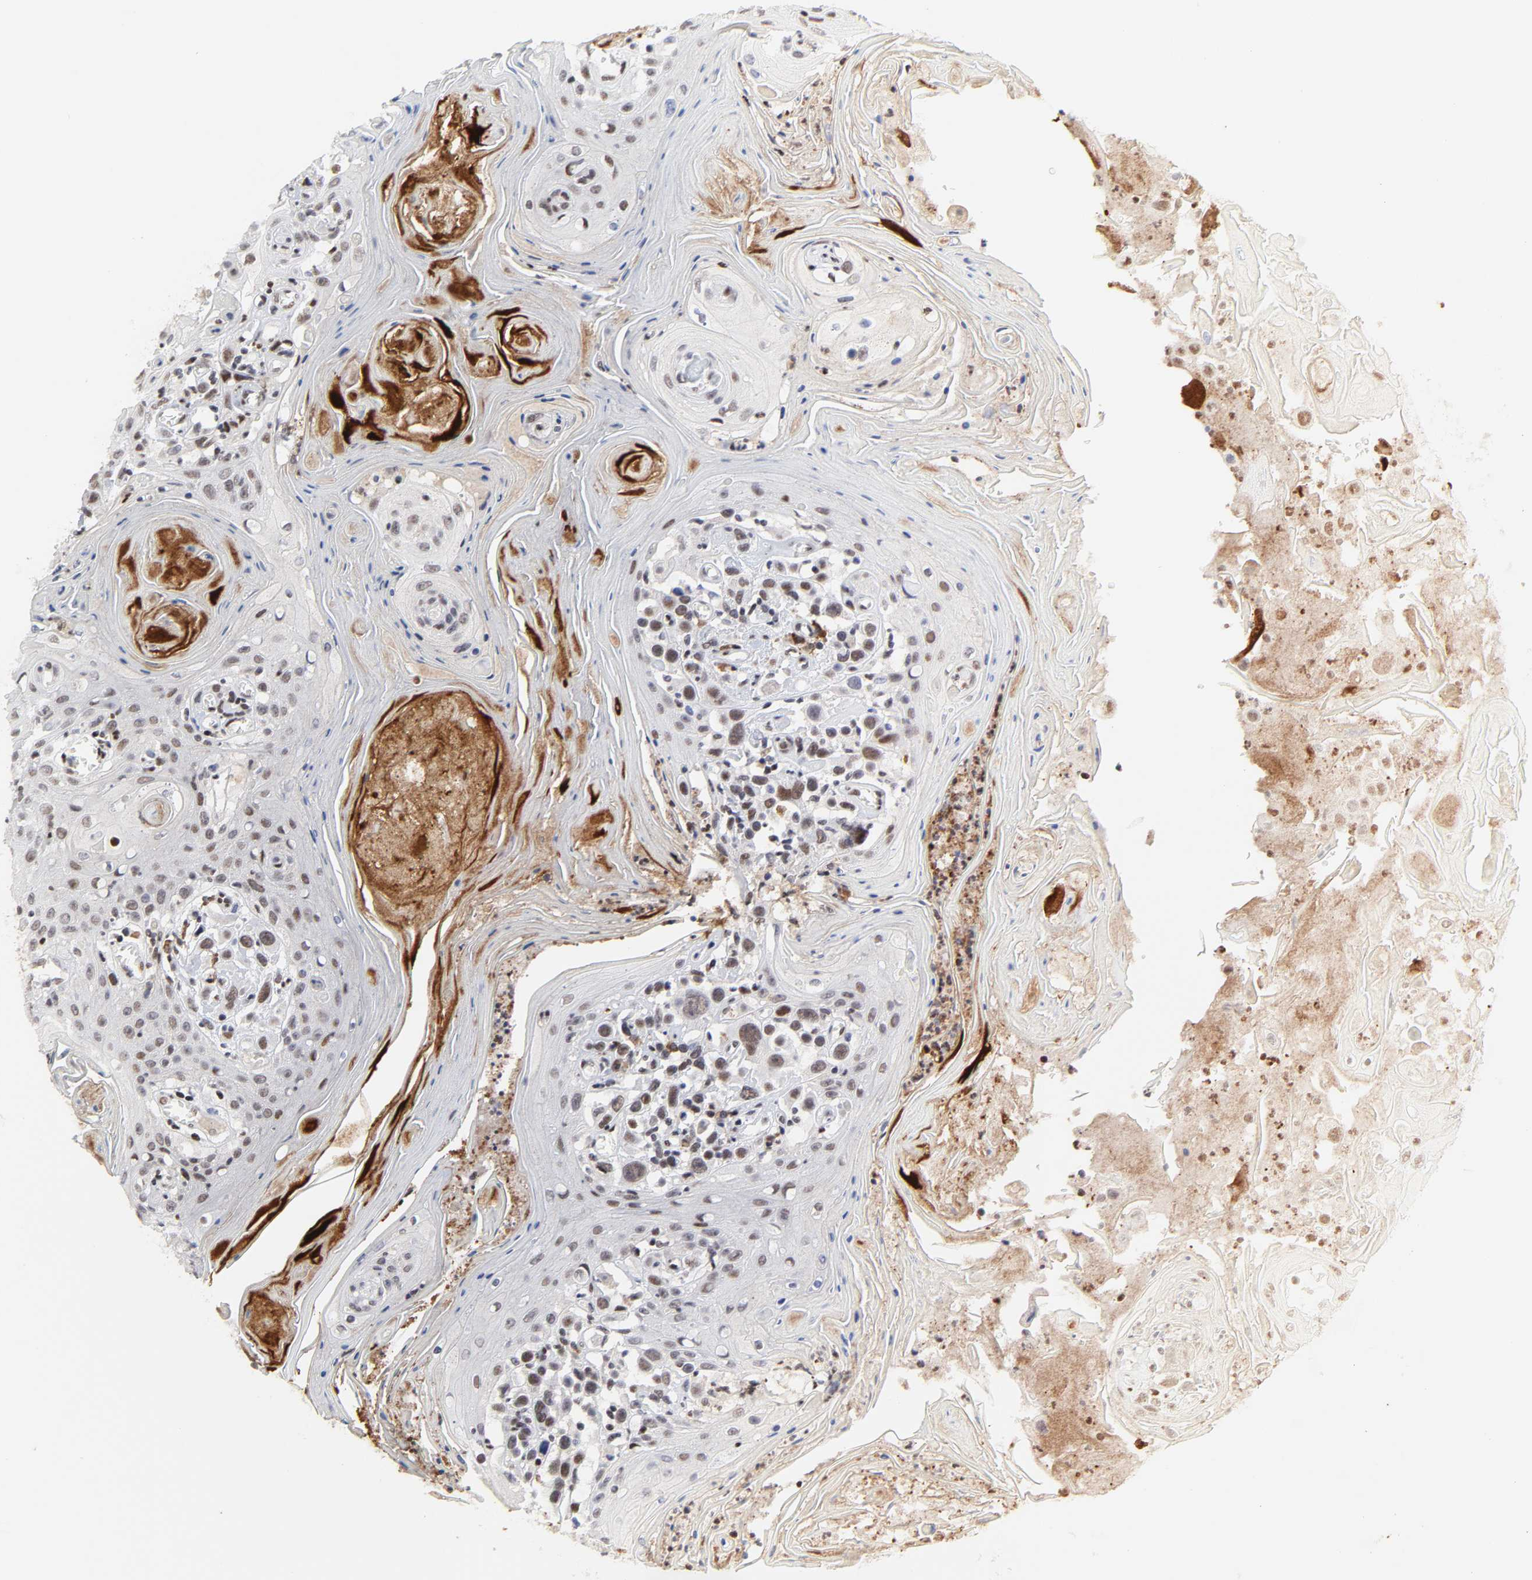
{"staining": {"intensity": "moderate", "quantity": ">75%", "location": "nuclear"}, "tissue": "head and neck cancer", "cell_type": "Tumor cells", "image_type": "cancer", "snomed": [{"axis": "morphology", "description": "Squamous cell carcinoma, NOS"}, {"axis": "topography", "description": "Oral tissue"}, {"axis": "topography", "description": "Head-Neck"}], "caption": "Brown immunohistochemical staining in human squamous cell carcinoma (head and neck) displays moderate nuclear expression in about >75% of tumor cells.", "gene": "CREBBP", "patient": {"sex": "female", "age": 76}}